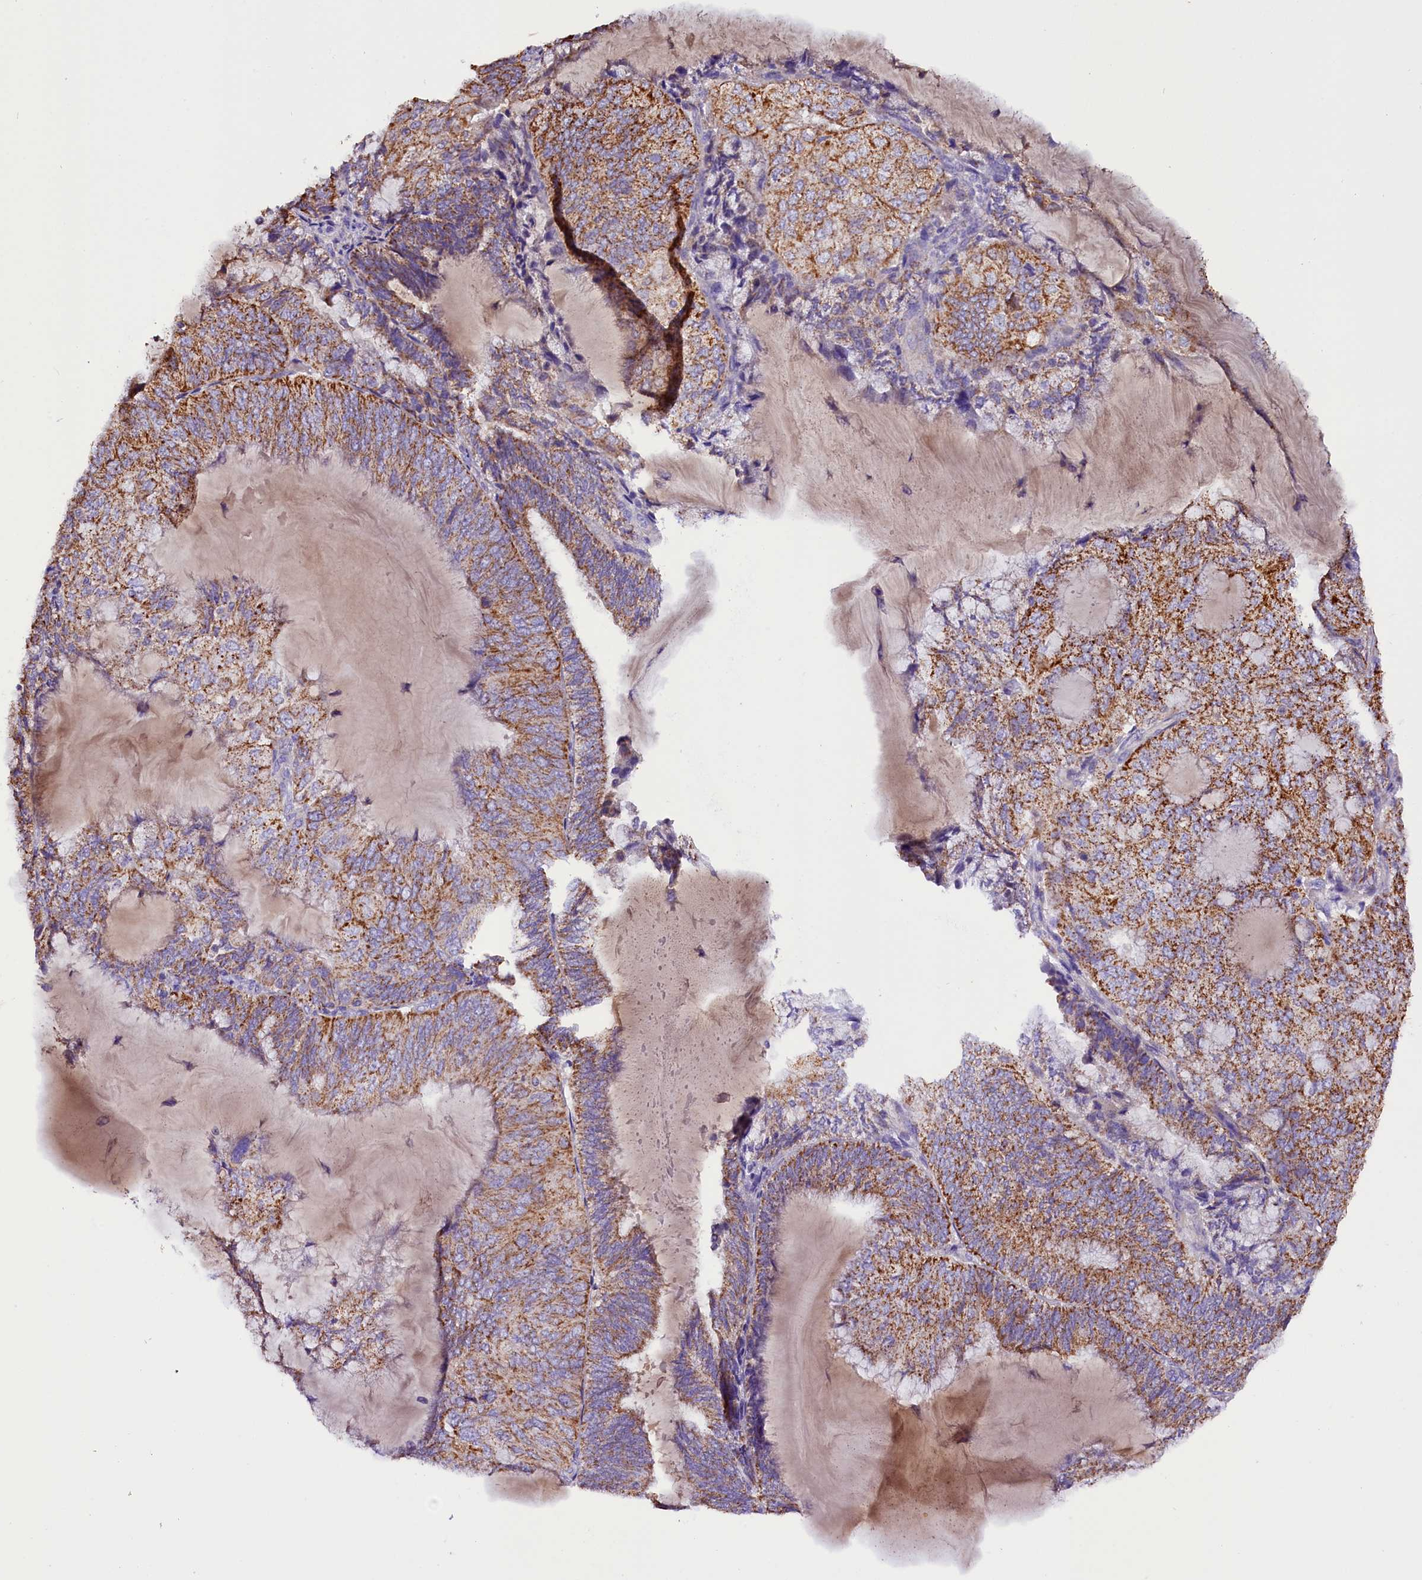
{"staining": {"intensity": "moderate", "quantity": ">75%", "location": "cytoplasmic/membranous"}, "tissue": "endometrial cancer", "cell_type": "Tumor cells", "image_type": "cancer", "snomed": [{"axis": "morphology", "description": "Adenocarcinoma, NOS"}, {"axis": "topography", "description": "Endometrium"}], "caption": "A brown stain highlights moderate cytoplasmic/membranous staining of a protein in human endometrial cancer (adenocarcinoma) tumor cells. (IHC, brightfield microscopy, high magnification).", "gene": "SIX5", "patient": {"sex": "female", "age": 81}}